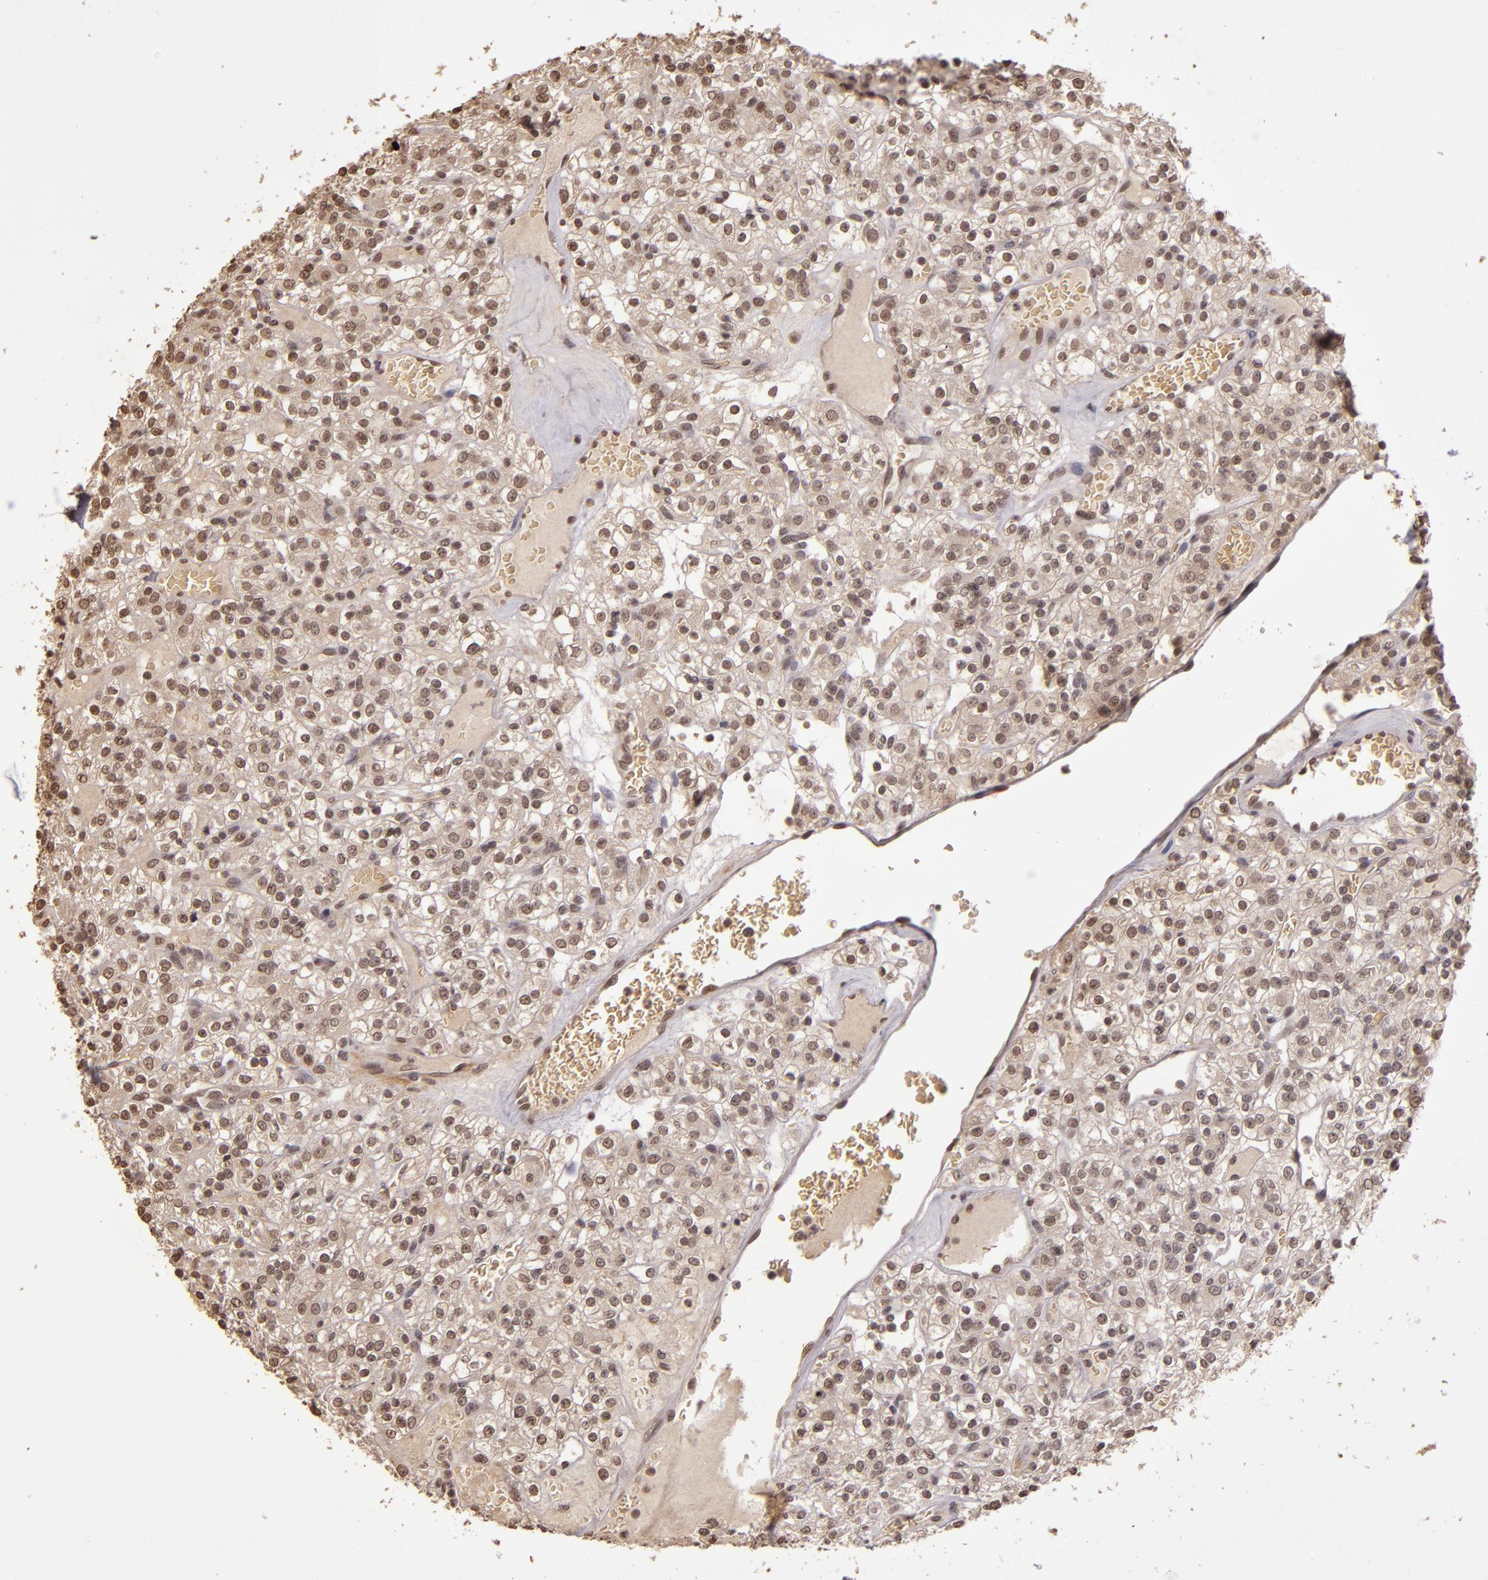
{"staining": {"intensity": "weak", "quantity": ">75%", "location": "cytoplasmic/membranous,nuclear"}, "tissue": "renal cancer", "cell_type": "Tumor cells", "image_type": "cancer", "snomed": [{"axis": "morphology", "description": "Normal tissue, NOS"}, {"axis": "morphology", "description": "Adenocarcinoma, NOS"}, {"axis": "topography", "description": "Kidney"}], "caption": "A brown stain labels weak cytoplasmic/membranous and nuclear expression of a protein in human renal cancer (adenocarcinoma) tumor cells.", "gene": "CUL1", "patient": {"sex": "female", "age": 72}}